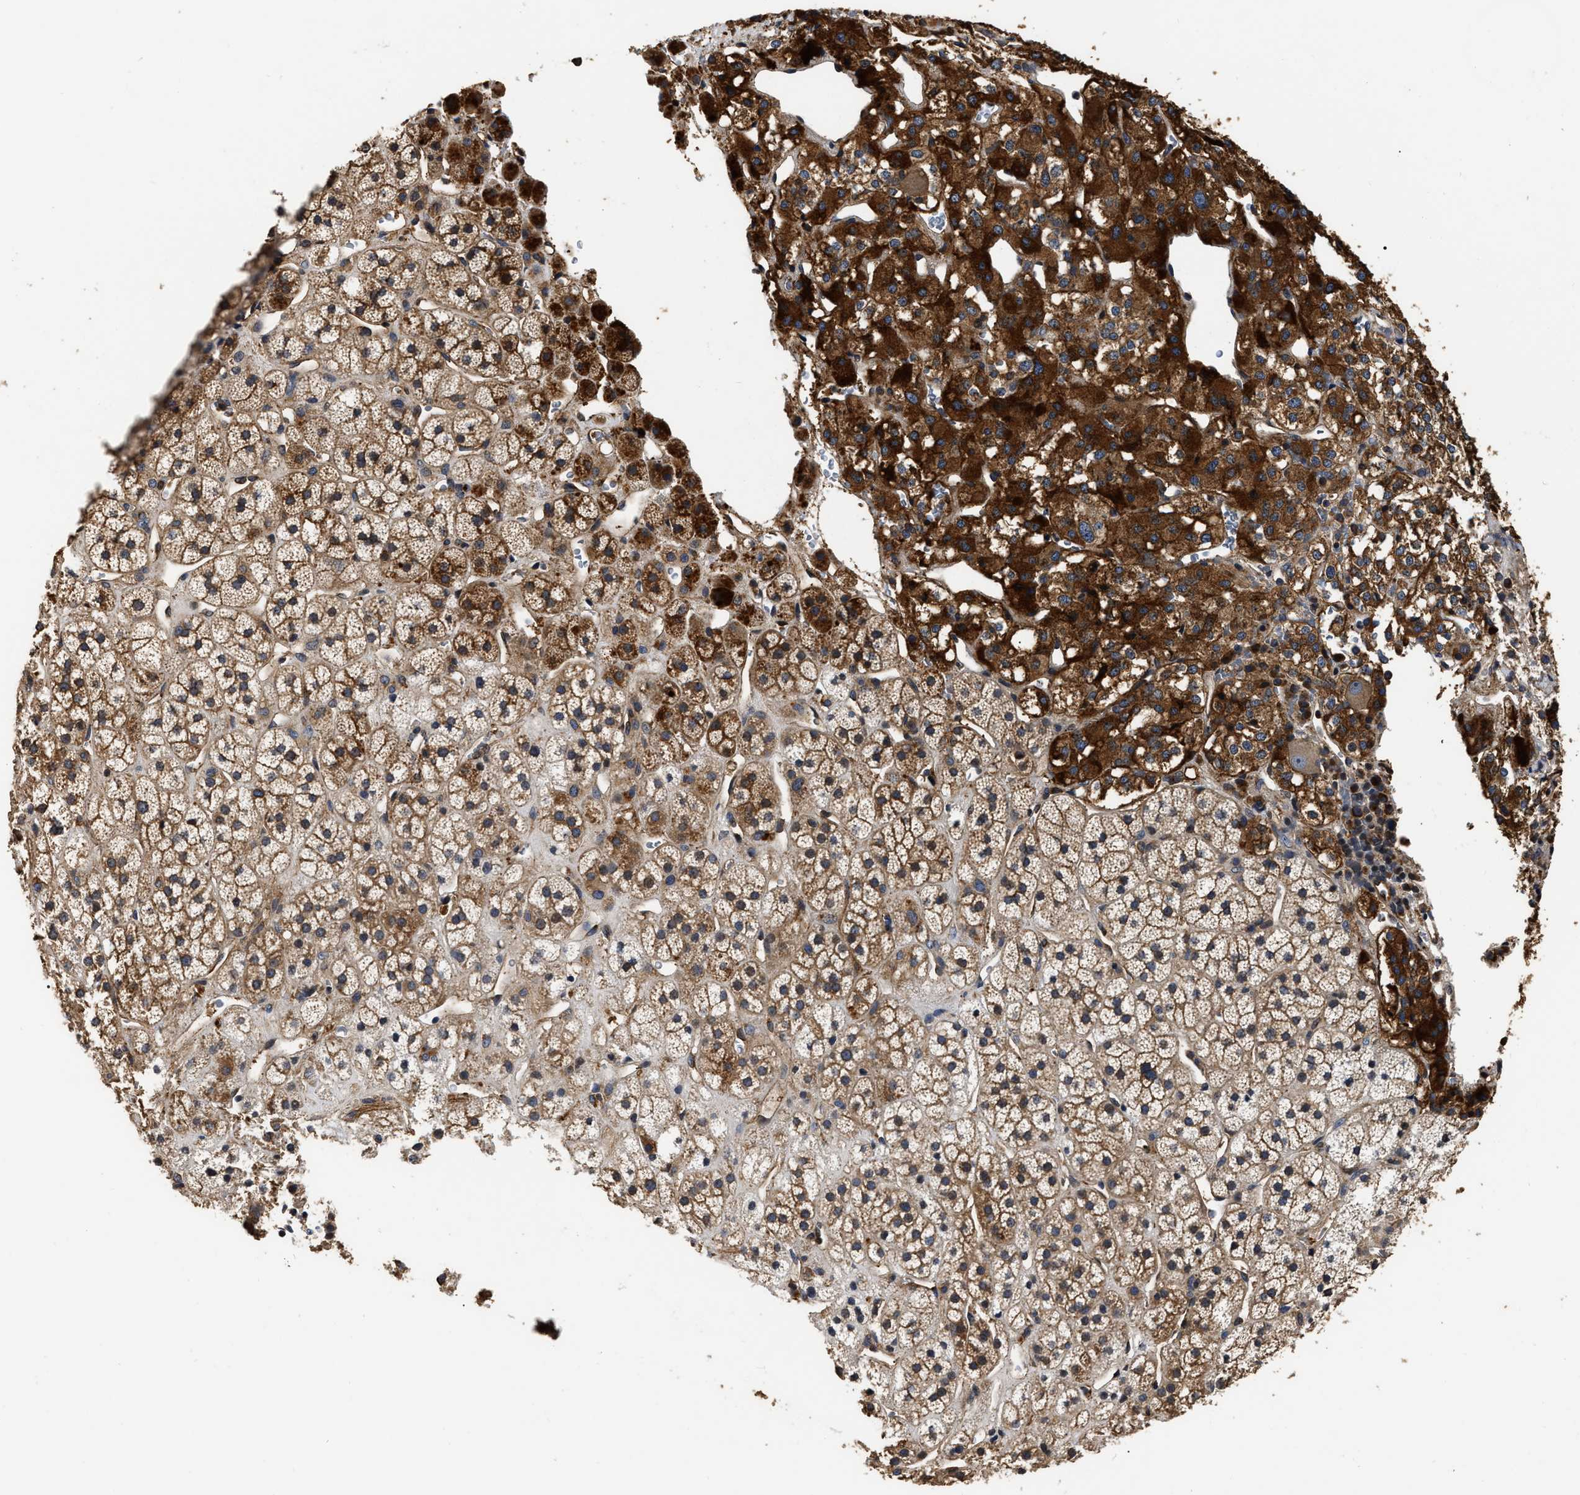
{"staining": {"intensity": "strong", "quantity": ">75%", "location": "cytoplasmic/membranous"}, "tissue": "adrenal gland", "cell_type": "Glandular cells", "image_type": "normal", "snomed": [{"axis": "morphology", "description": "Normal tissue, NOS"}, {"axis": "topography", "description": "Adrenal gland"}], "caption": "Brown immunohistochemical staining in unremarkable human adrenal gland exhibits strong cytoplasmic/membranous staining in approximately >75% of glandular cells.", "gene": "ABCG8", "patient": {"sex": "male", "age": 56}}